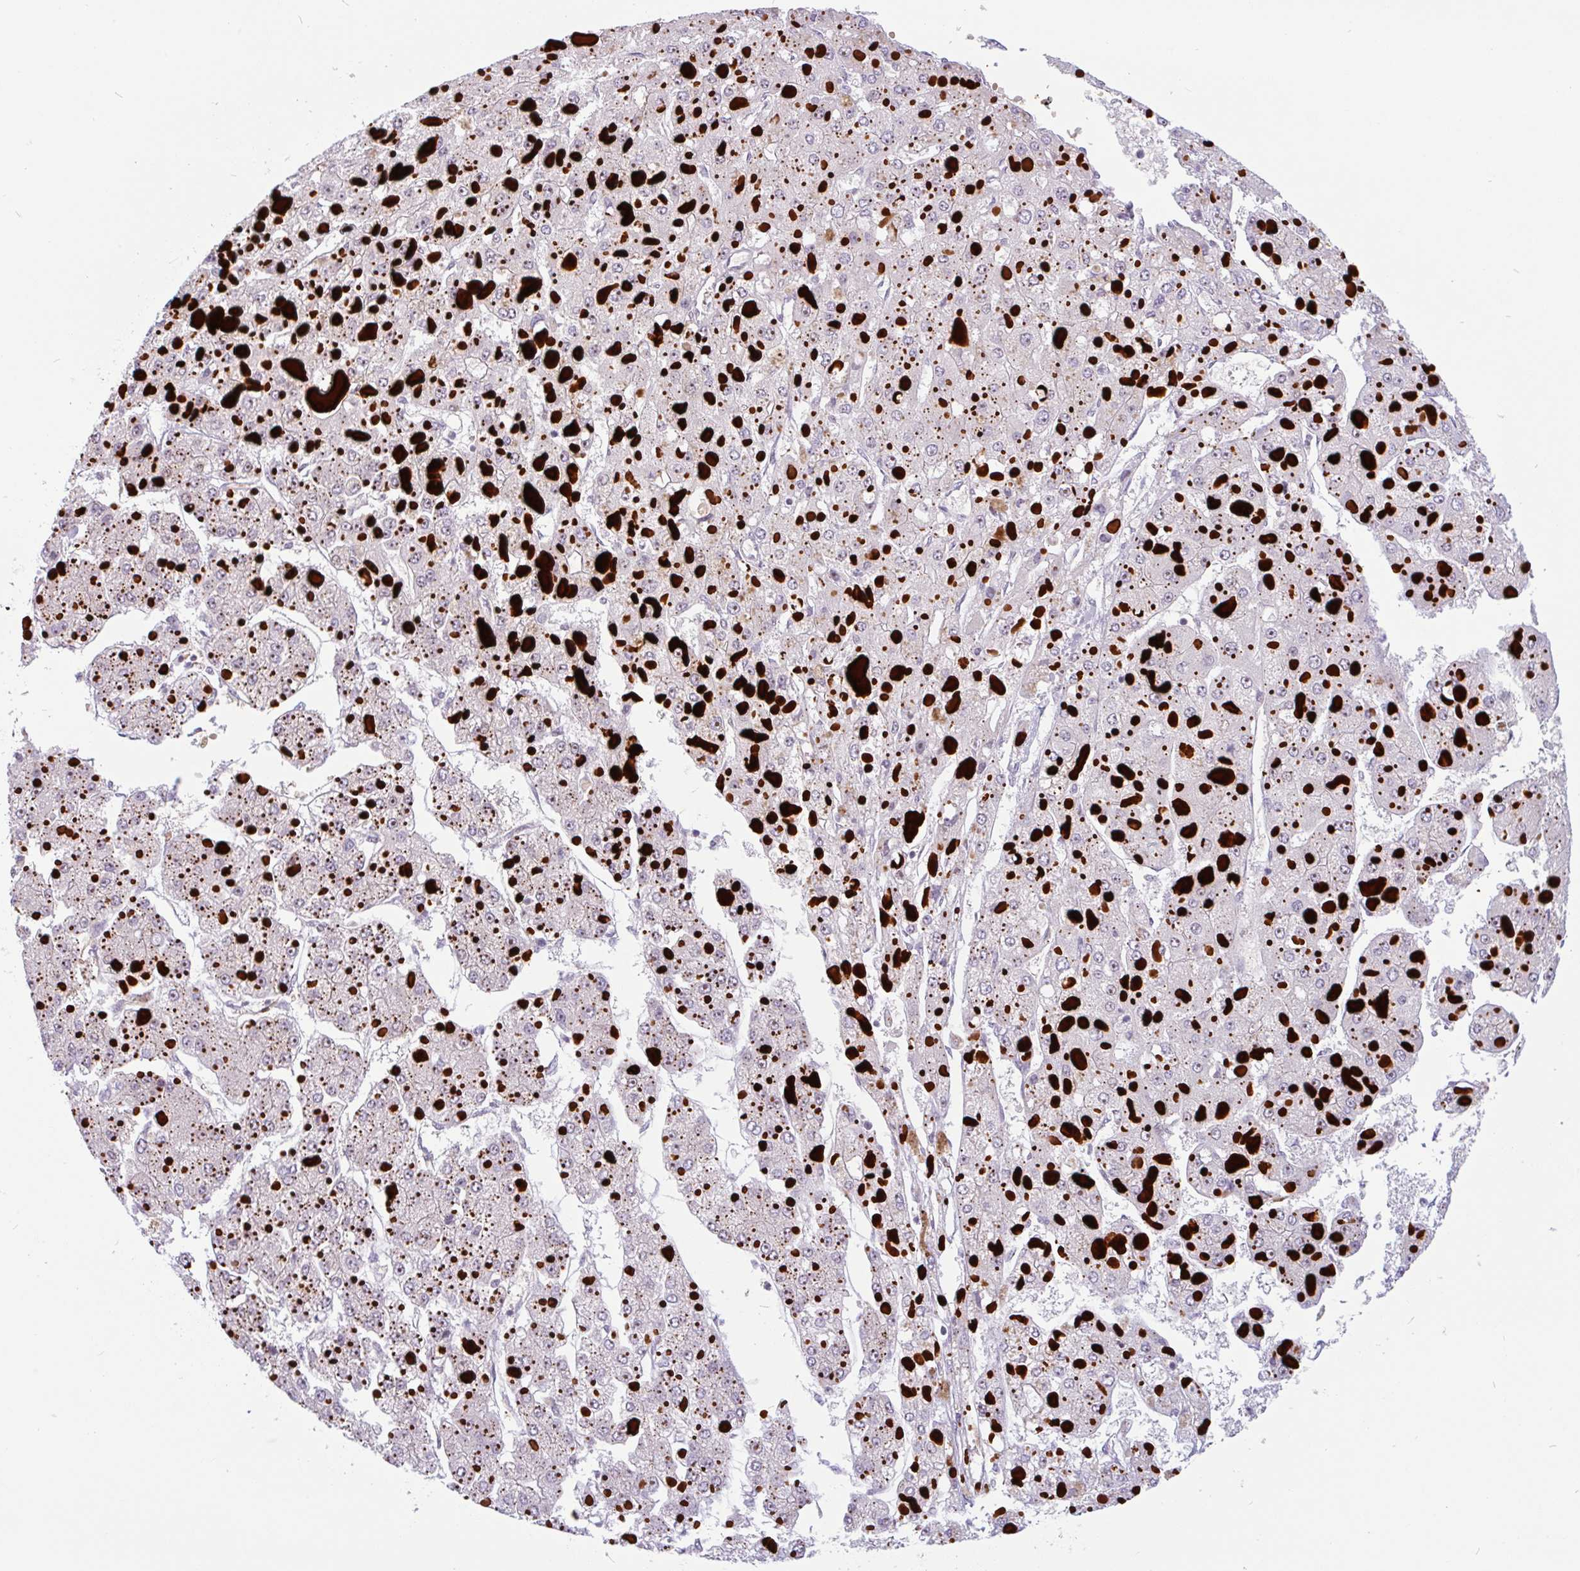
{"staining": {"intensity": "negative", "quantity": "none", "location": "none"}, "tissue": "liver cancer", "cell_type": "Tumor cells", "image_type": "cancer", "snomed": [{"axis": "morphology", "description": "Carcinoma, Hepatocellular, NOS"}, {"axis": "topography", "description": "Liver"}], "caption": "Histopathology image shows no protein staining in tumor cells of liver hepatocellular carcinoma tissue.", "gene": "TMEM119", "patient": {"sex": "female", "age": 73}}